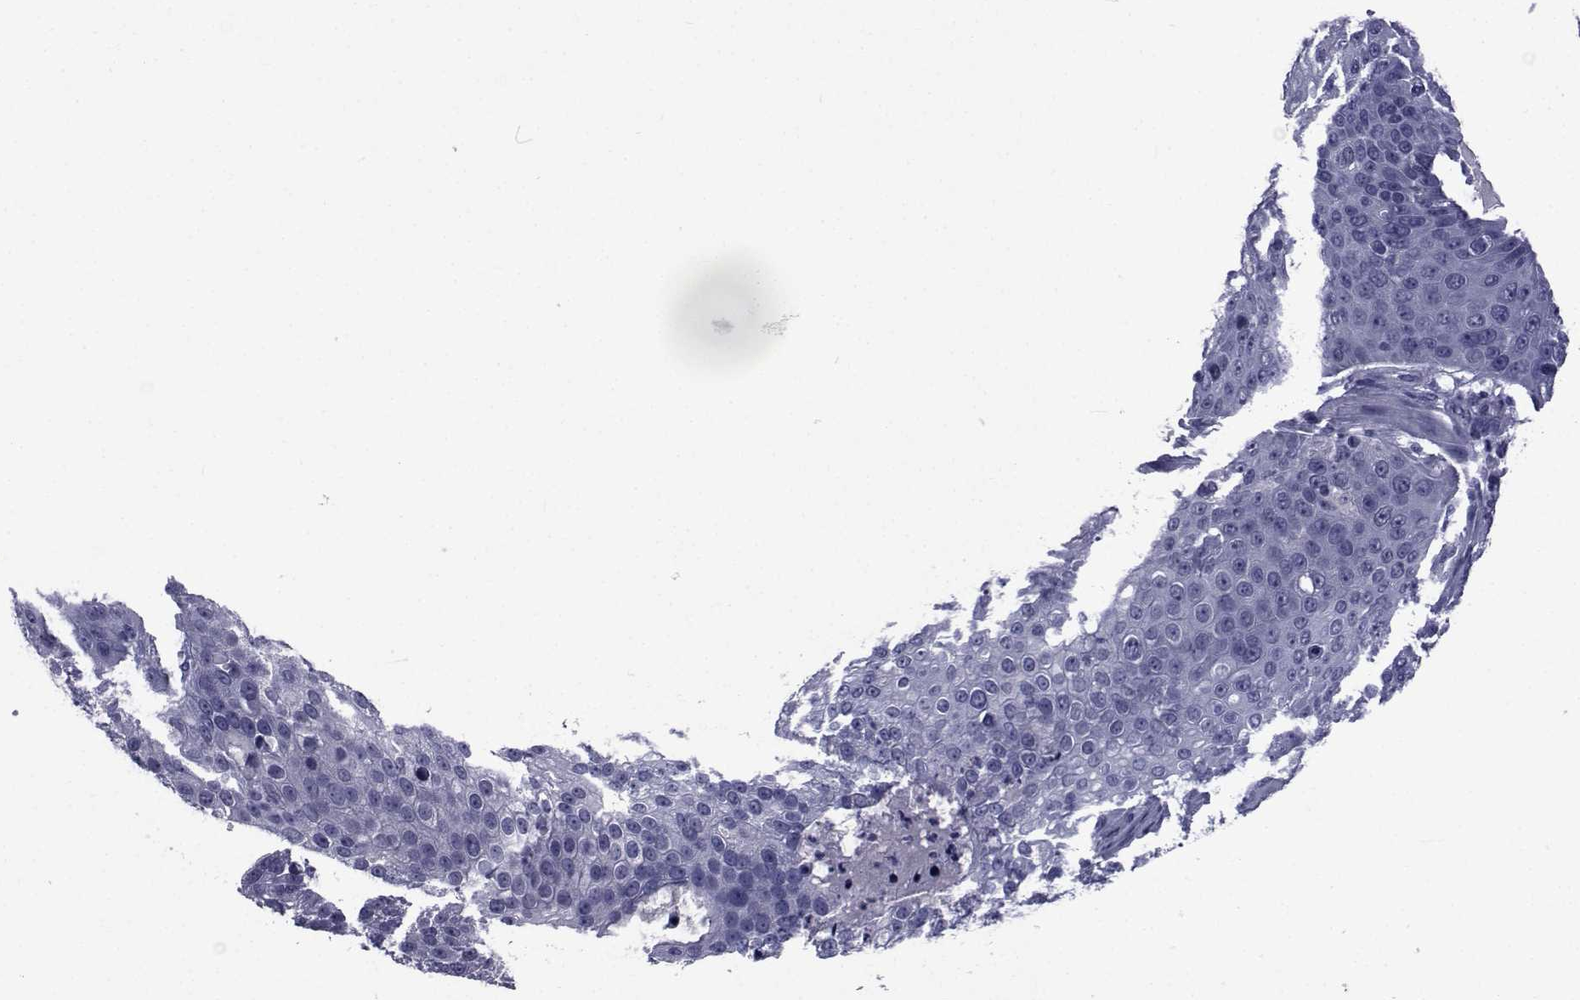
{"staining": {"intensity": "negative", "quantity": "none", "location": "none"}, "tissue": "skin cancer", "cell_type": "Tumor cells", "image_type": "cancer", "snomed": [{"axis": "morphology", "description": "Squamous cell carcinoma, NOS"}, {"axis": "topography", "description": "Skin"}], "caption": "High power microscopy histopathology image of an IHC histopathology image of skin cancer (squamous cell carcinoma), revealing no significant expression in tumor cells.", "gene": "SEMA5B", "patient": {"sex": "male", "age": 71}}